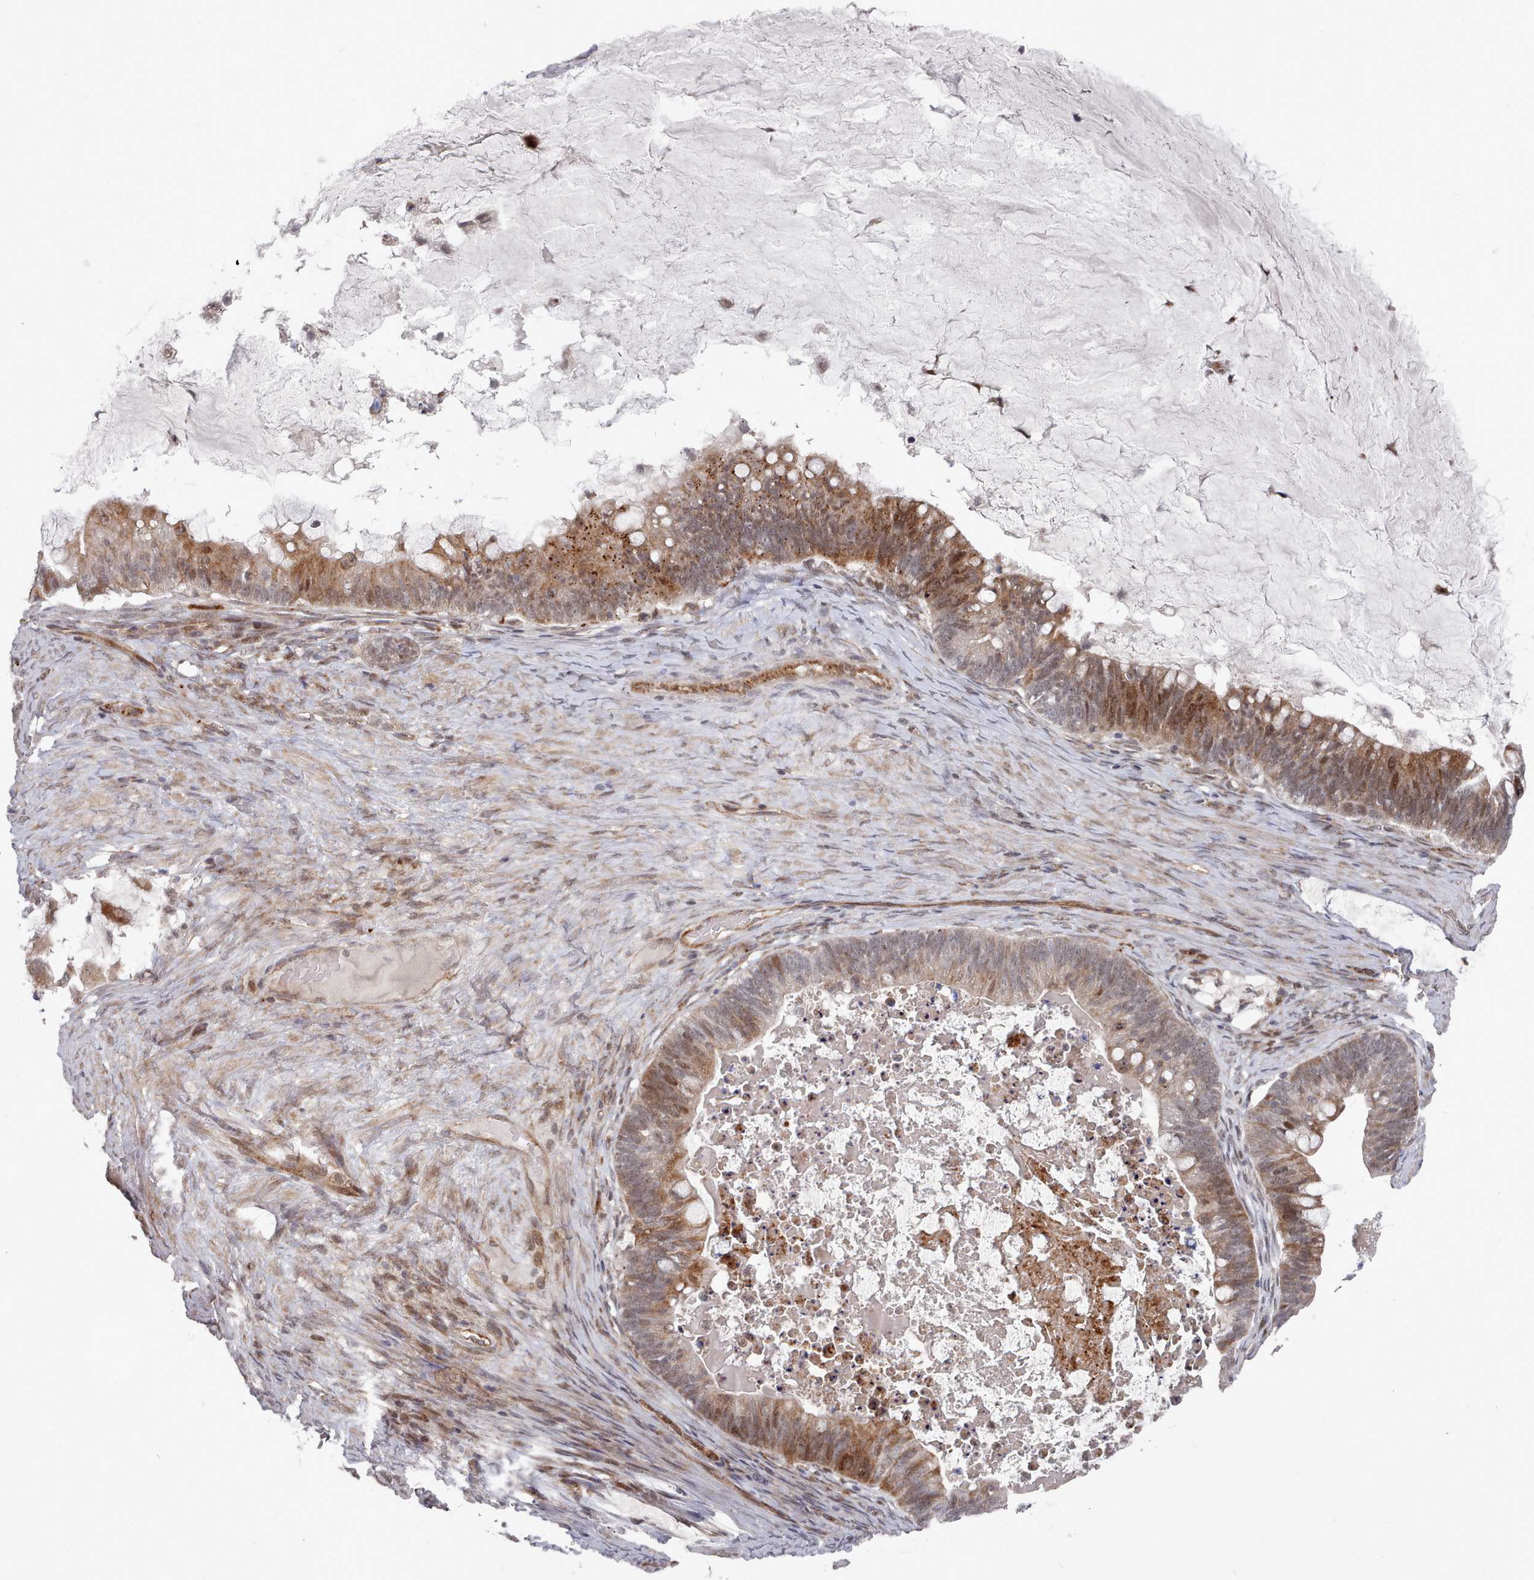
{"staining": {"intensity": "moderate", "quantity": "25%-75%", "location": "cytoplasmic/membranous,nuclear"}, "tissue": "ovarian cancer", "cell_type": "Tumor cells", "image_type": "cancer", "snomed": [{"axis": "morphology", "description": "Cystadenocarcinoma, mucinous, NOS"}, {"axis": "topography", "description": "Ovary"}], "caption": "Ovarian mucinous cystadenocarcinoma stained with DAB immunohistochemistry reveals medium levels of moderate cytoplasmic/membranous and nuclear positivity in about 25%-75% of tumor cells.", "gene": "CPSF4", "patient": {"sex": "female", "age": 61}}